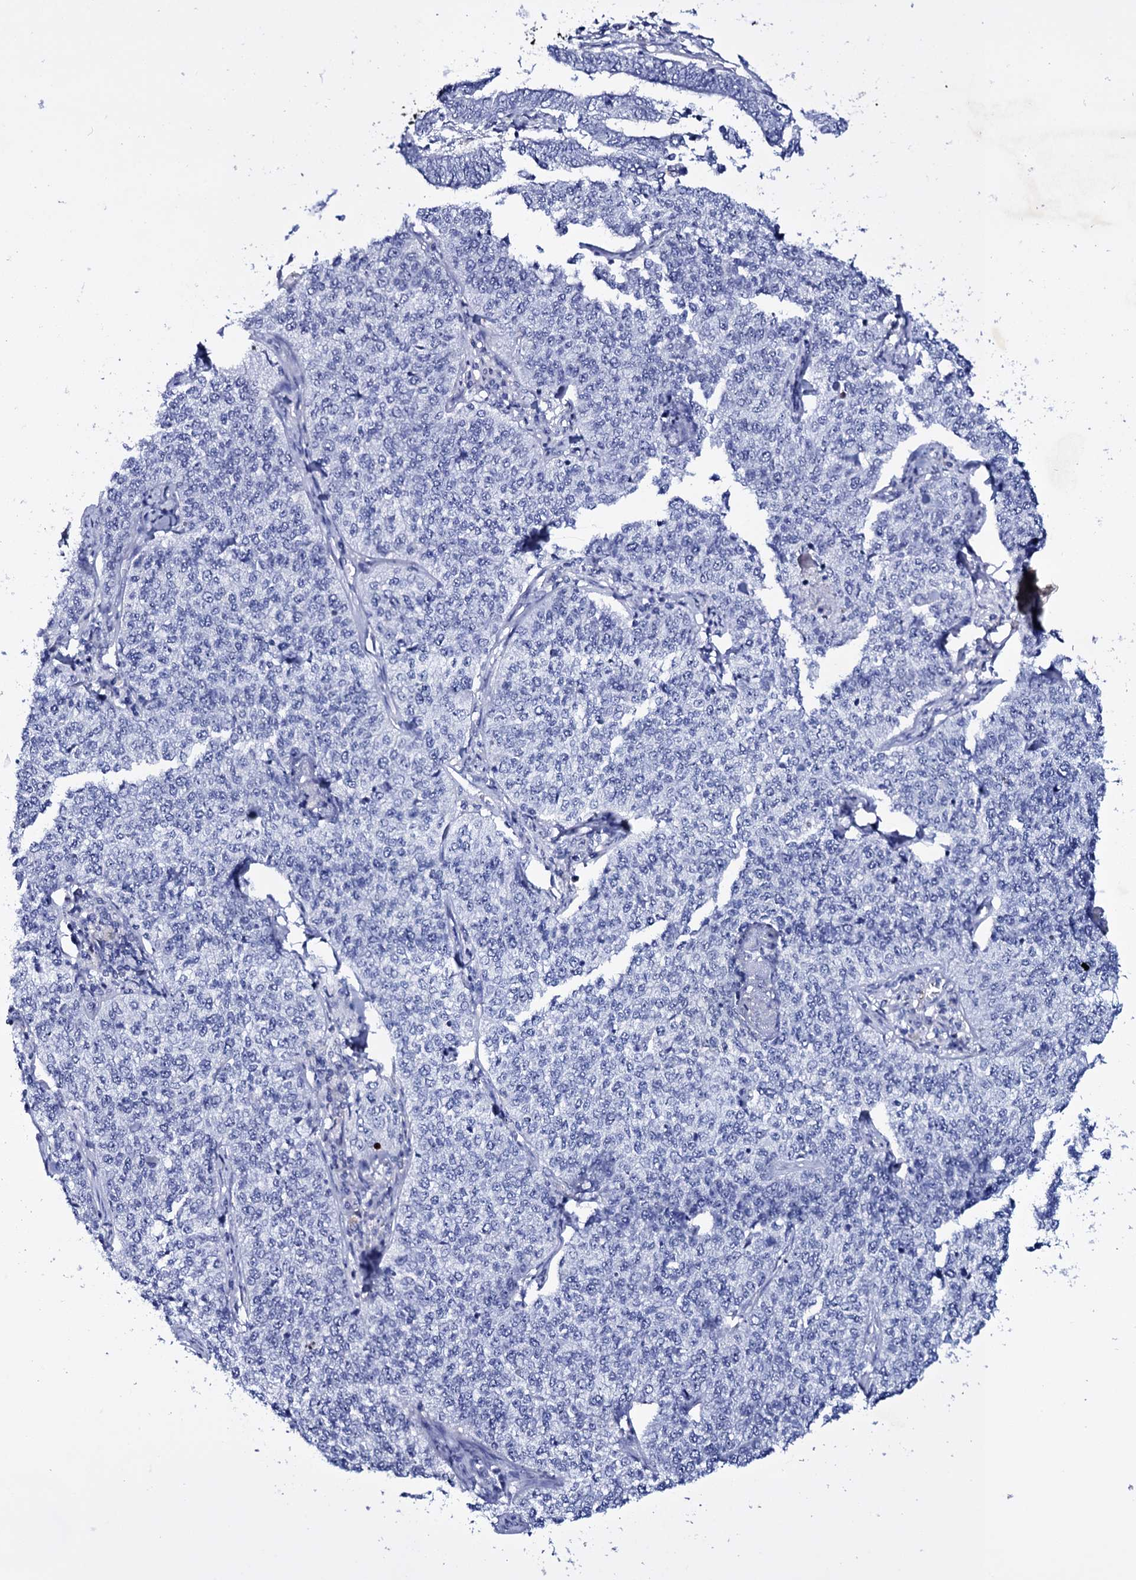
{"staining": {"intensity": "negative", "quantity": "none", "location": "none"}, "tissue": "cervical cancer", "cell_type": "Tumor cells", "image_type": "cancer", "snomed": [{"axis": "morphology", "description": "Squamous cell carcinoma, NOS"}, {"axis": "topography", "description": "Cervix"}], "caption": "Image shows no significant protein expression in tumor cells of cervical squamous cell carcinoma. (Stains: DAB (3,3'-diaminobenzidine) immunohistochemistry (IHC) with hematoxylin counter stain, Microscopy: brightfield microscopy at high magnification).", "gene": "ITPRID2", "patient": {"sex": "female", "age": 35}}